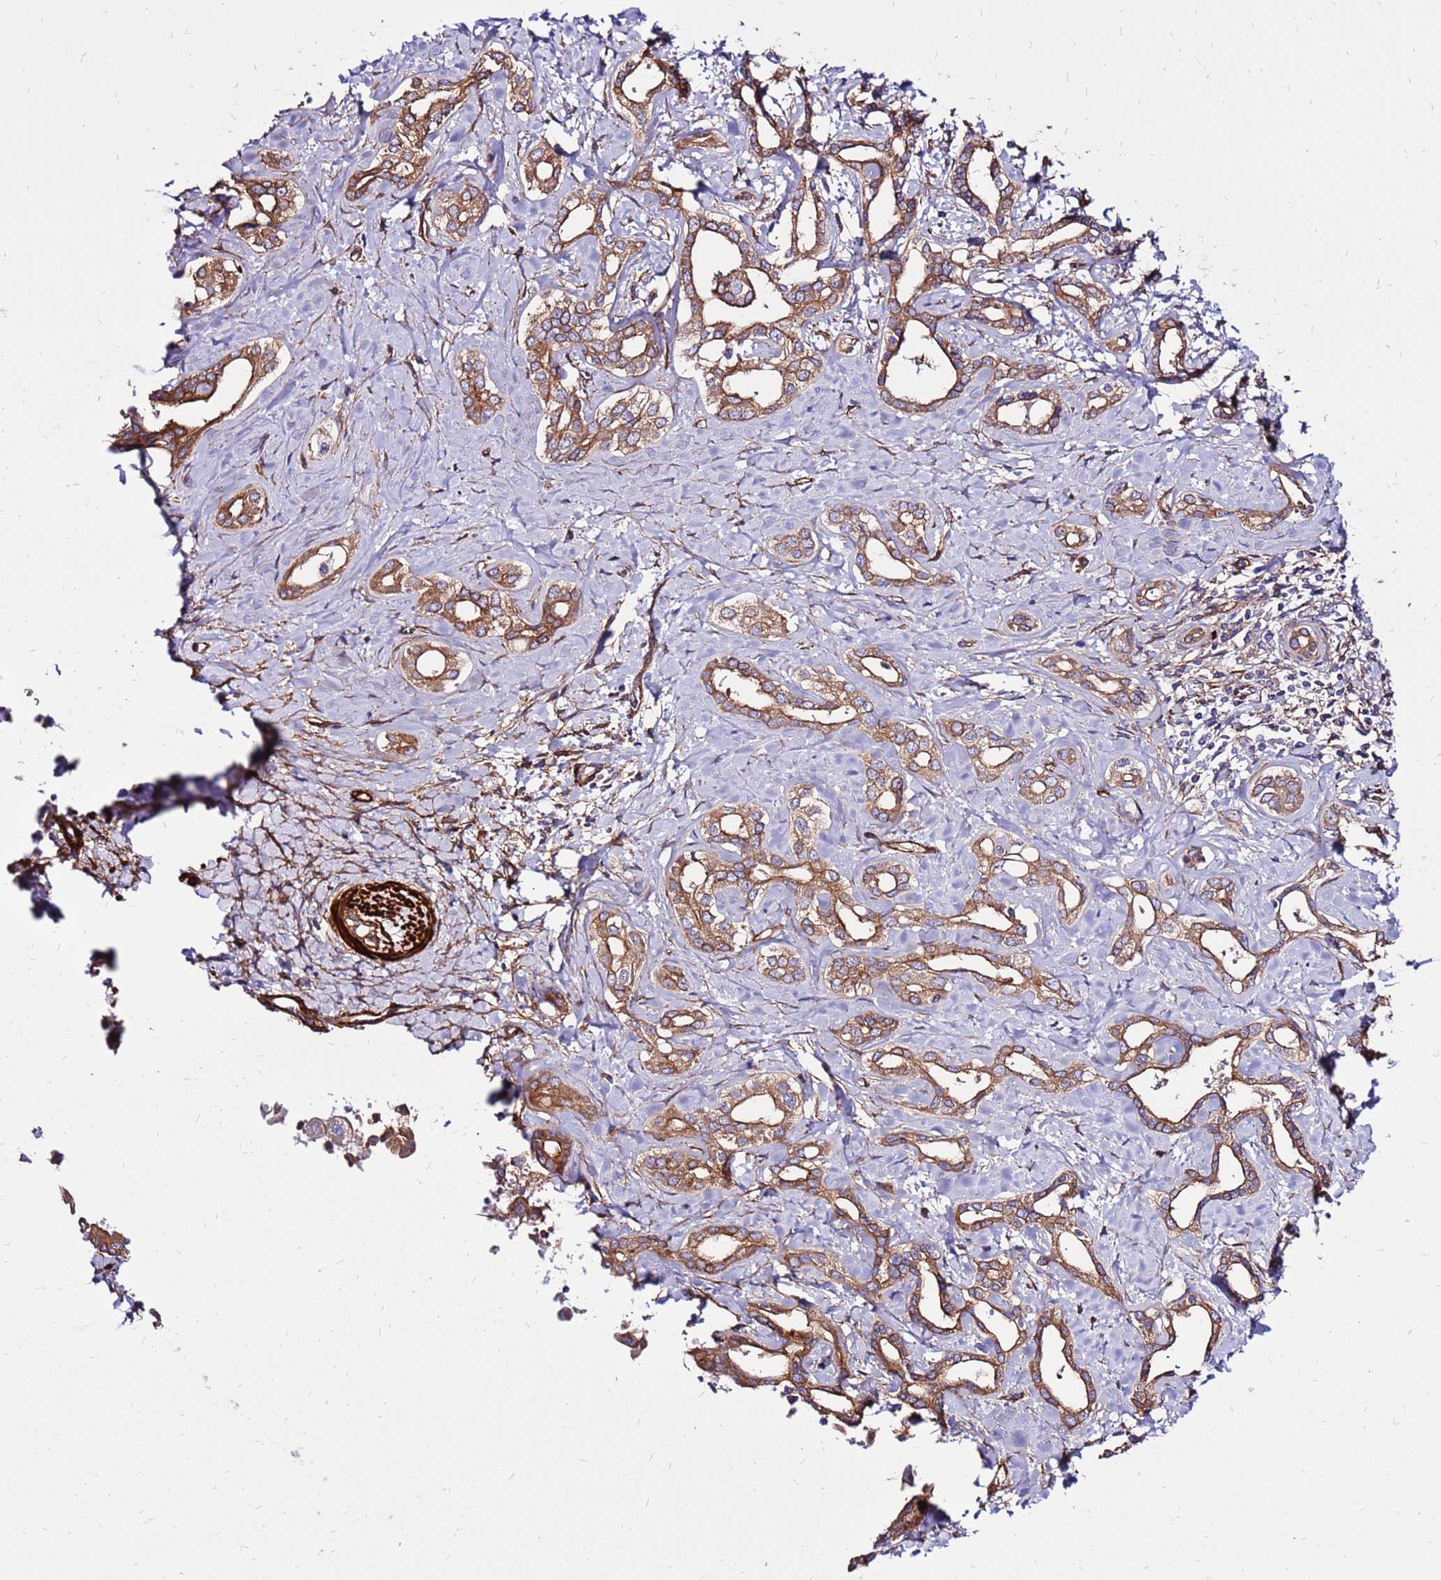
{"staining": {"intensity": "moderate", "quantity": ">75%", "location": "cytoplasmic/membranous"}, "tissue": "liver cancer", "cell_type": "Tumor cells", "image_type": "cancer", "snomed": [{"axis": "morphology", "description": "Cholangiocarcinoma"}, {"axis": "topography", "description": "Liver"}], "caption": "This histopathology image displays liver cholangiocarcinoma stained with IHC to label a protein in brown. The cytoplasmic/membranous of tumor cells show moderate positivity for the protein. Nuclei are counter-stained blue.", "gene": "EI24", "patient": {"sex": "female", "age": 77}}